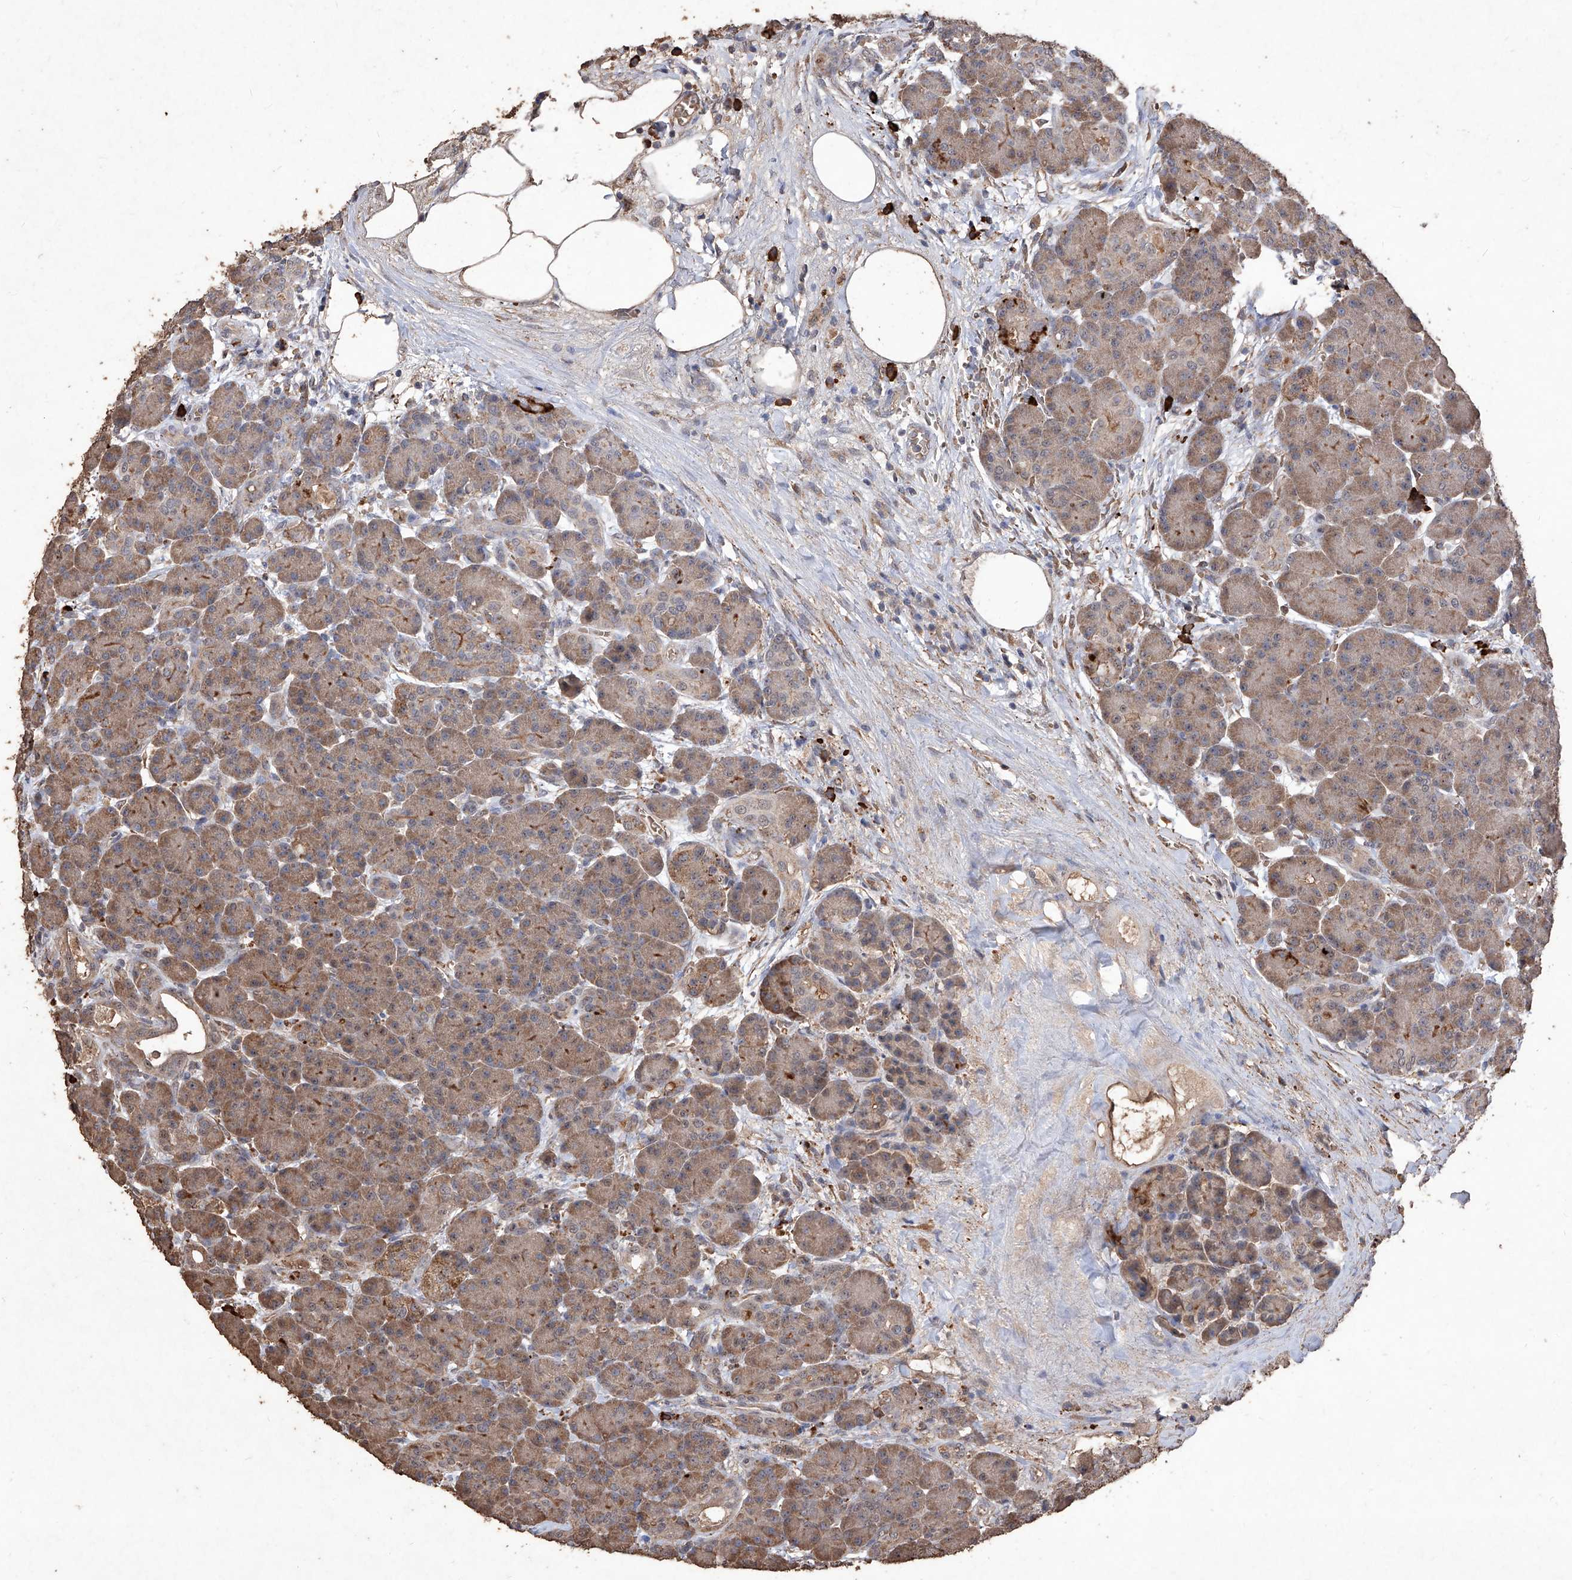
{"staining": {"intensity": "moderate", "quantity": ">75%", "location": "cytoplasmic/membranous"}, "tissue": "pancreas", "cell_type": "Exocrine glandular cells", "image_type": "normal", "snomed": [{"axis": "morphology", "description": "Normal tissue, NOS"}, {"axis": "topography", "description": "Pancreas"}], "caption": "Human pancreas stained with a brown dye shows moderate cytoplasmic/membranous positive positivity in about >75% of exocrine glandular cells.", "gene": "EML1", "patient": {"sex": "male", "age": 63}}